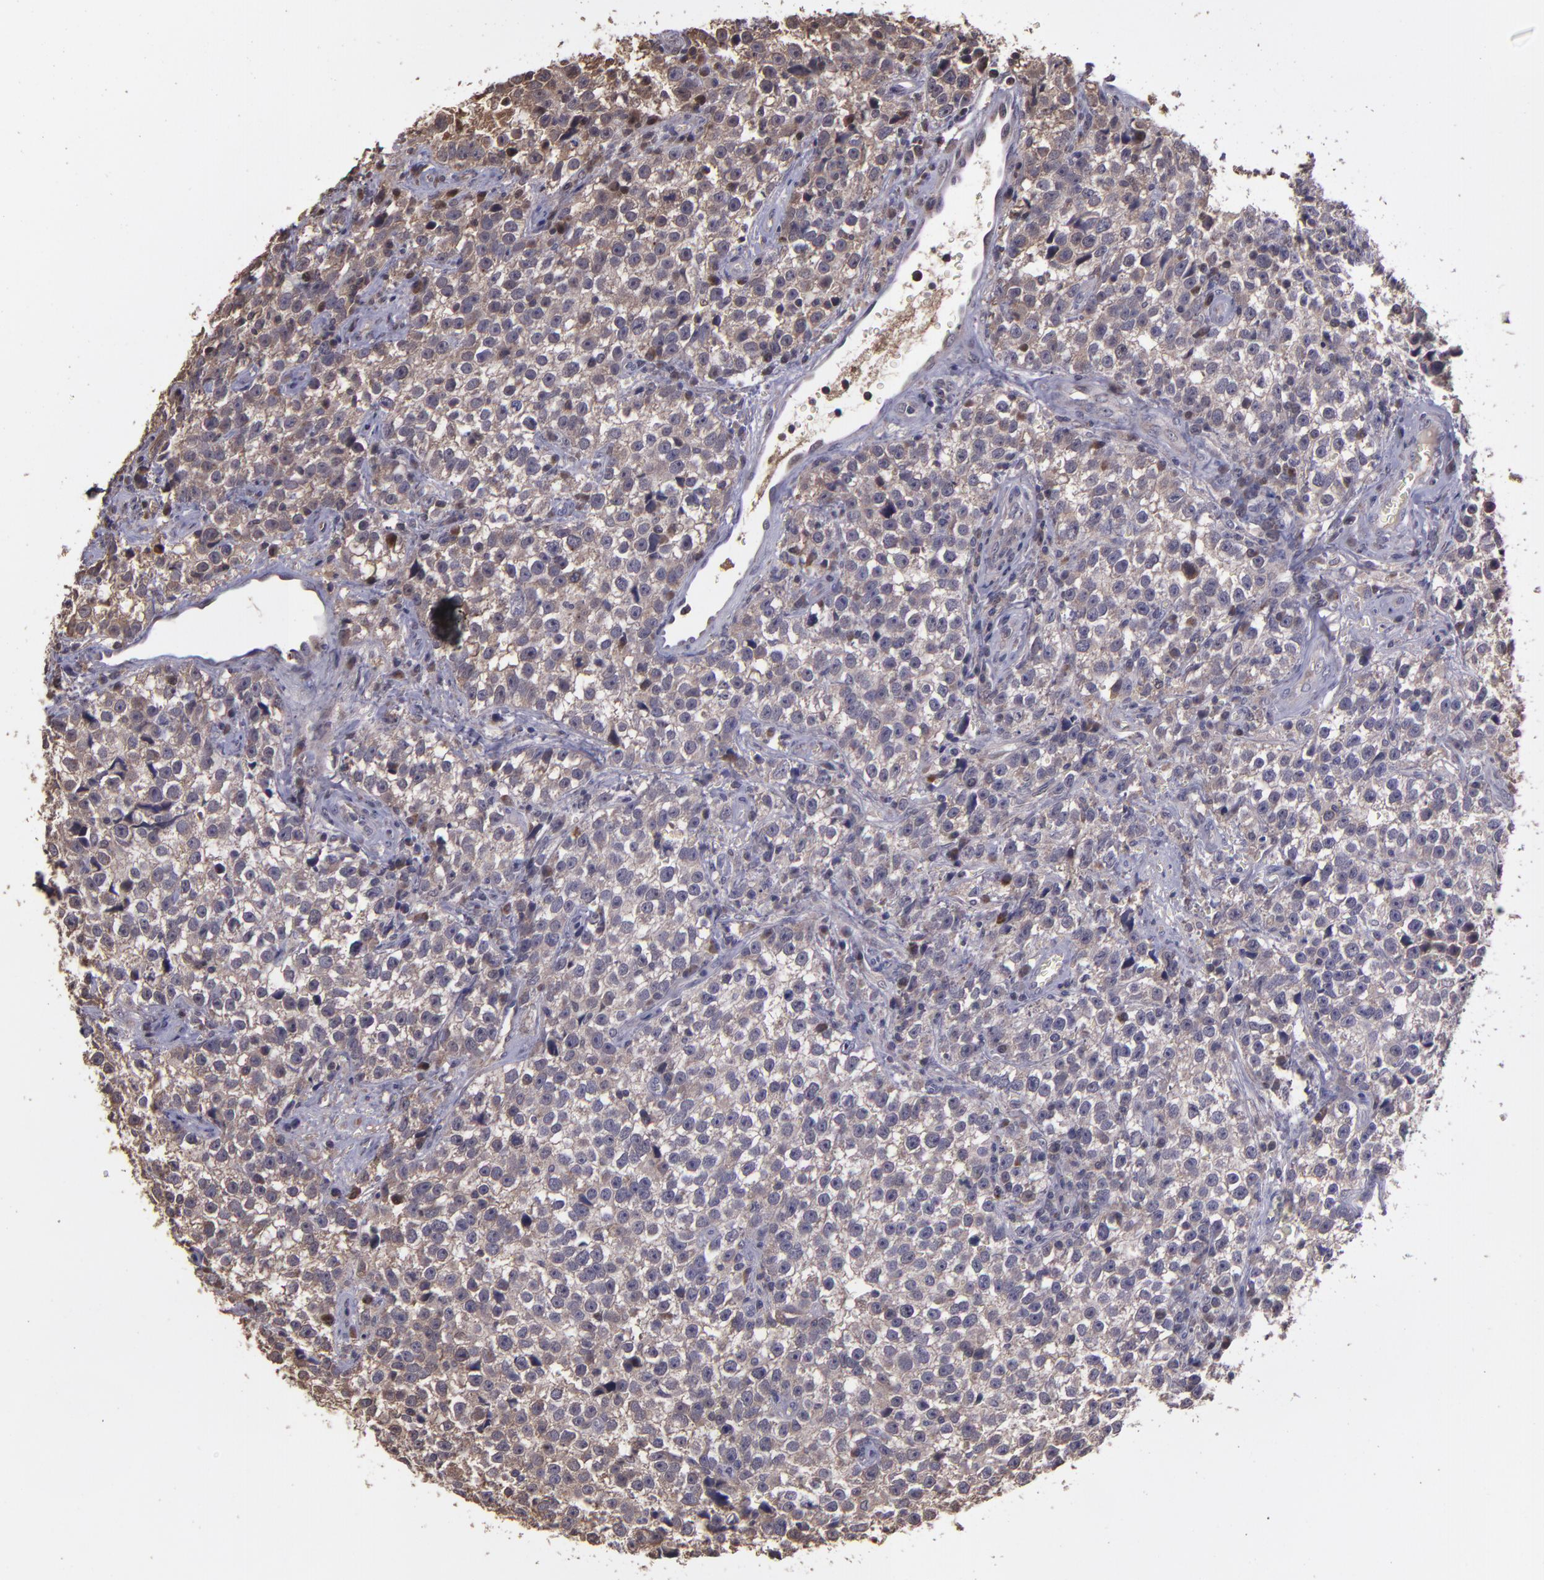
{"staining": {"intensity": "weak", "quantity": ">75%", "location": "cytoplasmic/membranous"}, "tissue": "testis cancer", "cell_type": "Tumor cells", "image_type": "cancer", "snomed": [{"axis": "morphology", "description": "Seminoma, NOS"}, {"axis": "topography", "description": "Testis"}], "caption": "Testis cancer stained with a protein marker displays weak staining in tumor cells.", "gene": "SERPINF2", "patient": {"sex": "male", "age": 38}}